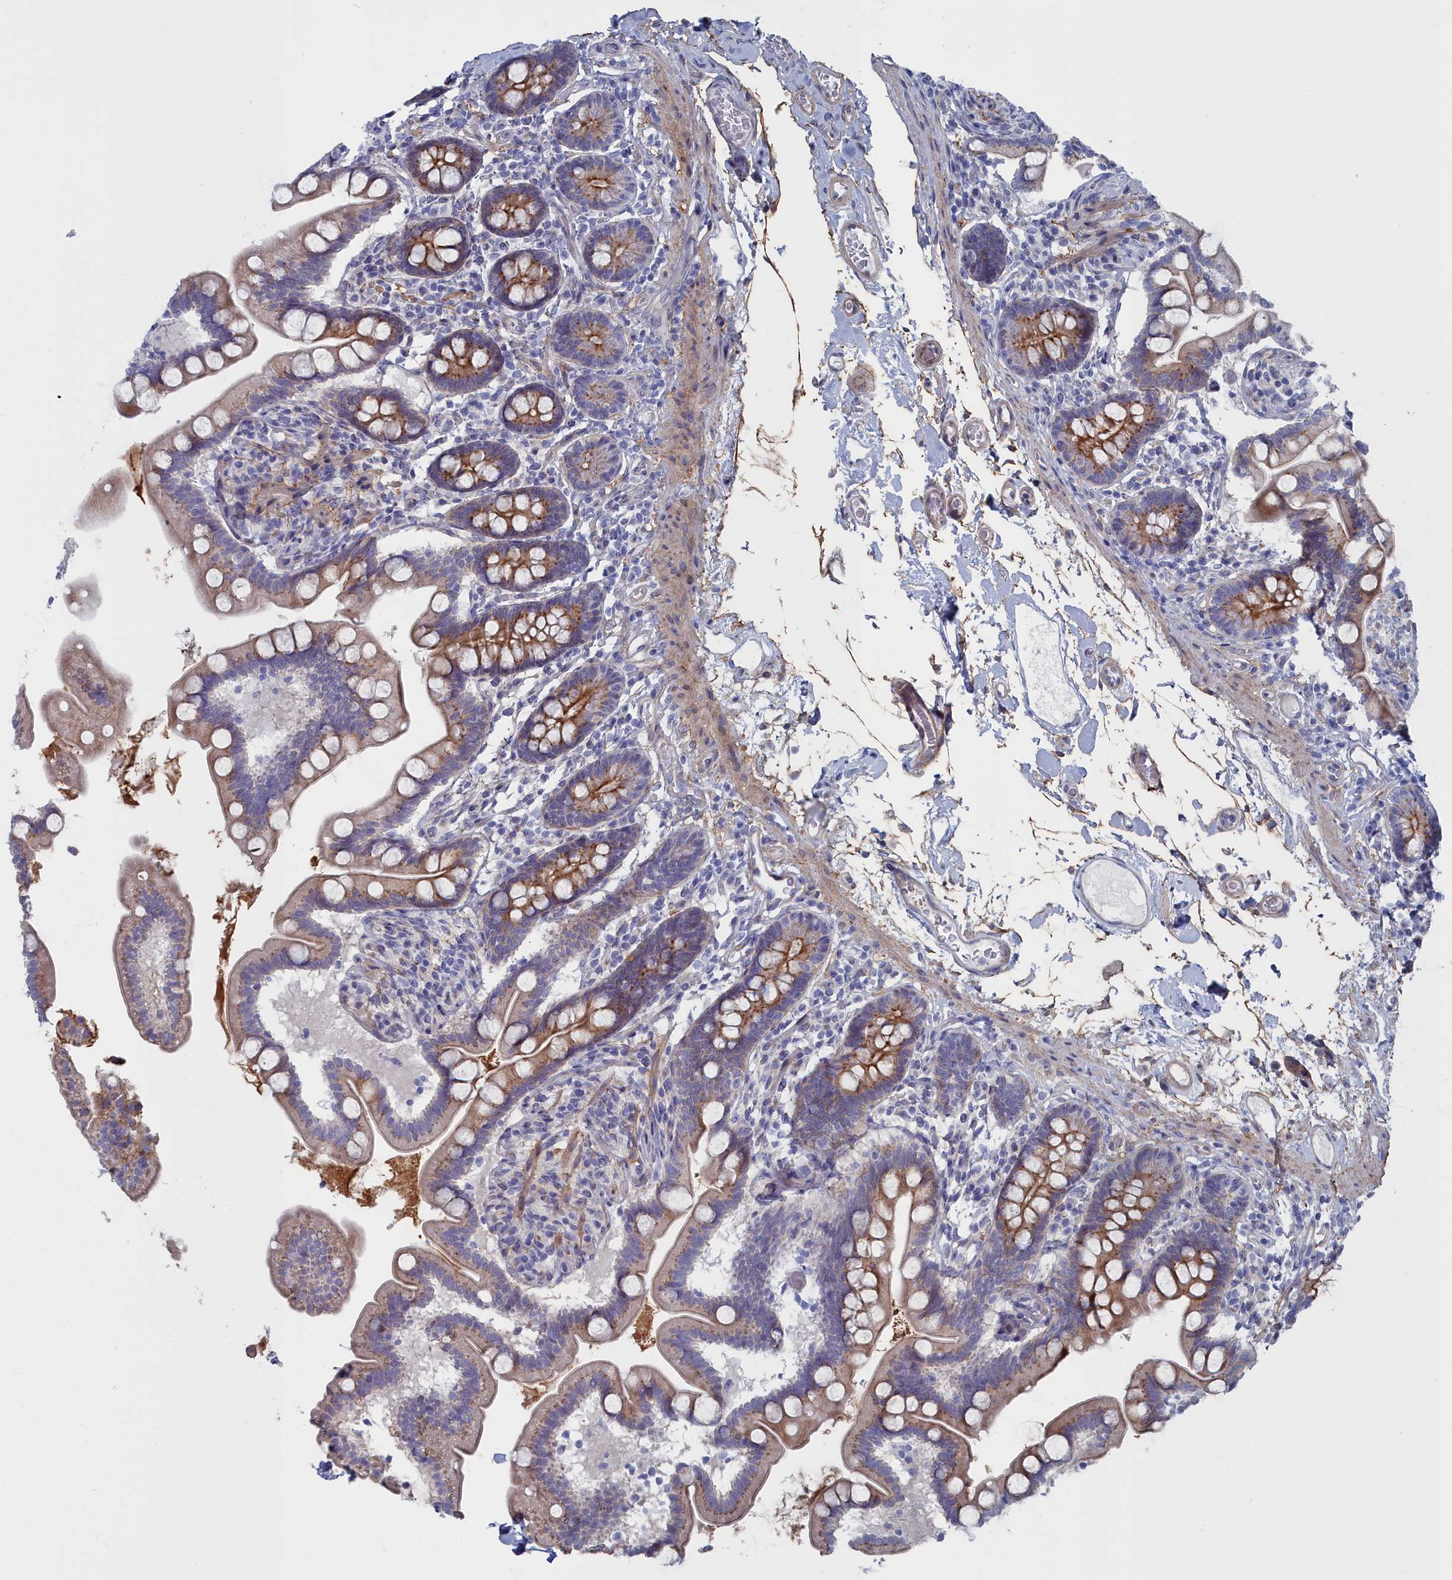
{"staining": {"intensity": "moderate", "quantity": ">75%", "location": "cytoplasmic/membranous"}, "tissue": "small intestine", "cell_type": "Glandular cells", "image_type": "normal", "snomed": [{"axis": "morphology", "description": "Normal tissue, NOS"}, {"axis": "topography", "description": "Small intestine"}], "caption": "The micrograph shows staining of unremarkable small intestine, revealing moderate cytoplasmic/membranous protein positivity (brown color) within glandular cells.", "gene": "SHISAL2A", "patient": {"sex": "female", "age": 64}}